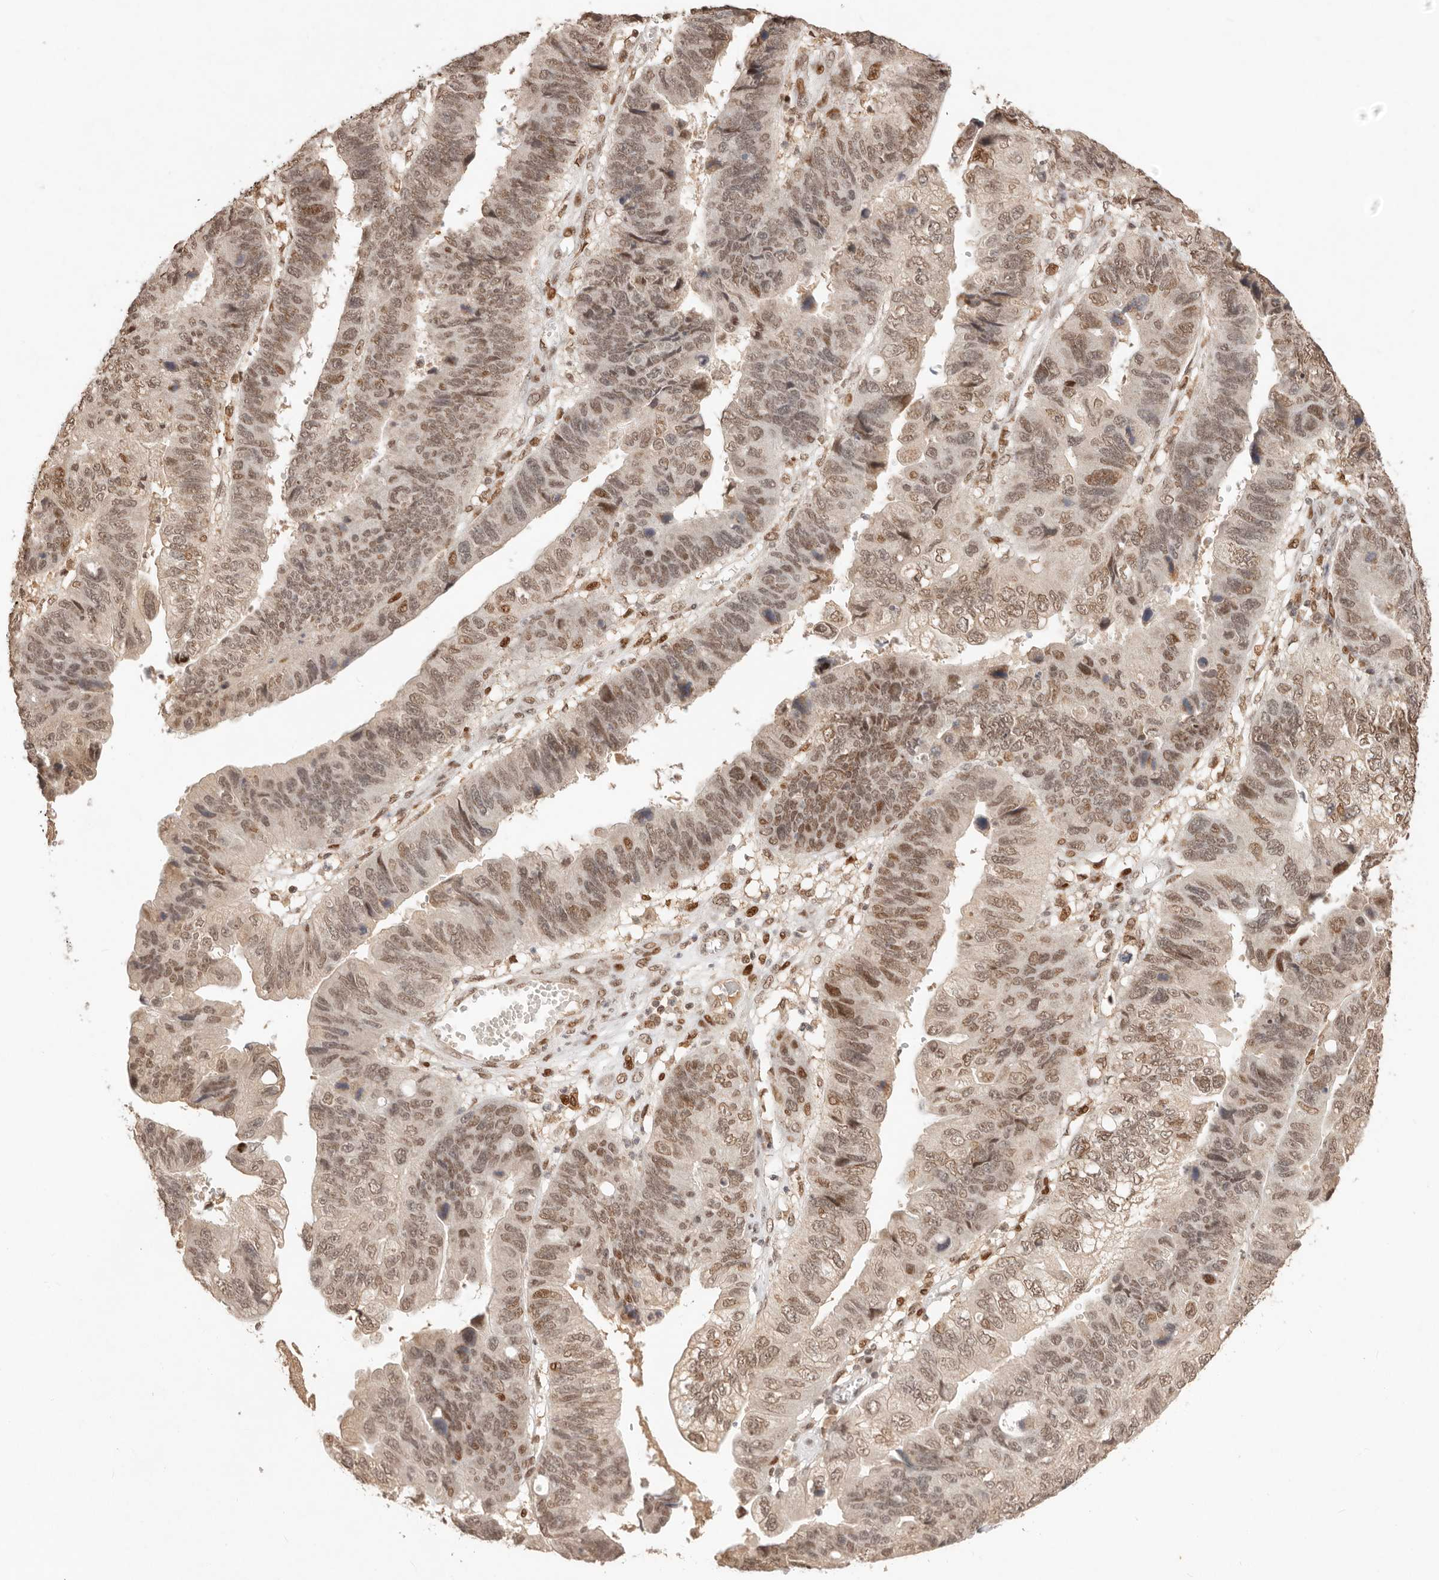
{"staining": {"intensity": "moderate", "quantity": ">75%", "location": "nuclear"}, "tissue": "stomach cancer", "cell_type": "Tumor cells", "image_type": "cancer", "snomed": [{"axis": "morphology", "description": "Adenocarcinoma, NOS"}, {"axis": "topography", "description": "Stomach"}], "caption": "Moderate nuclear staining is identified in about >75% of tumor cells in stomach cancer. The staining was performed using DAB (3,3'-diaminobenzidine) to visualize the protein expression in brown, while the nuclei were stained in blue with hematoxylin (Magnification: 20x).", "gene": "NPAS2", "patient": {"sex": "male", "age": 59}}